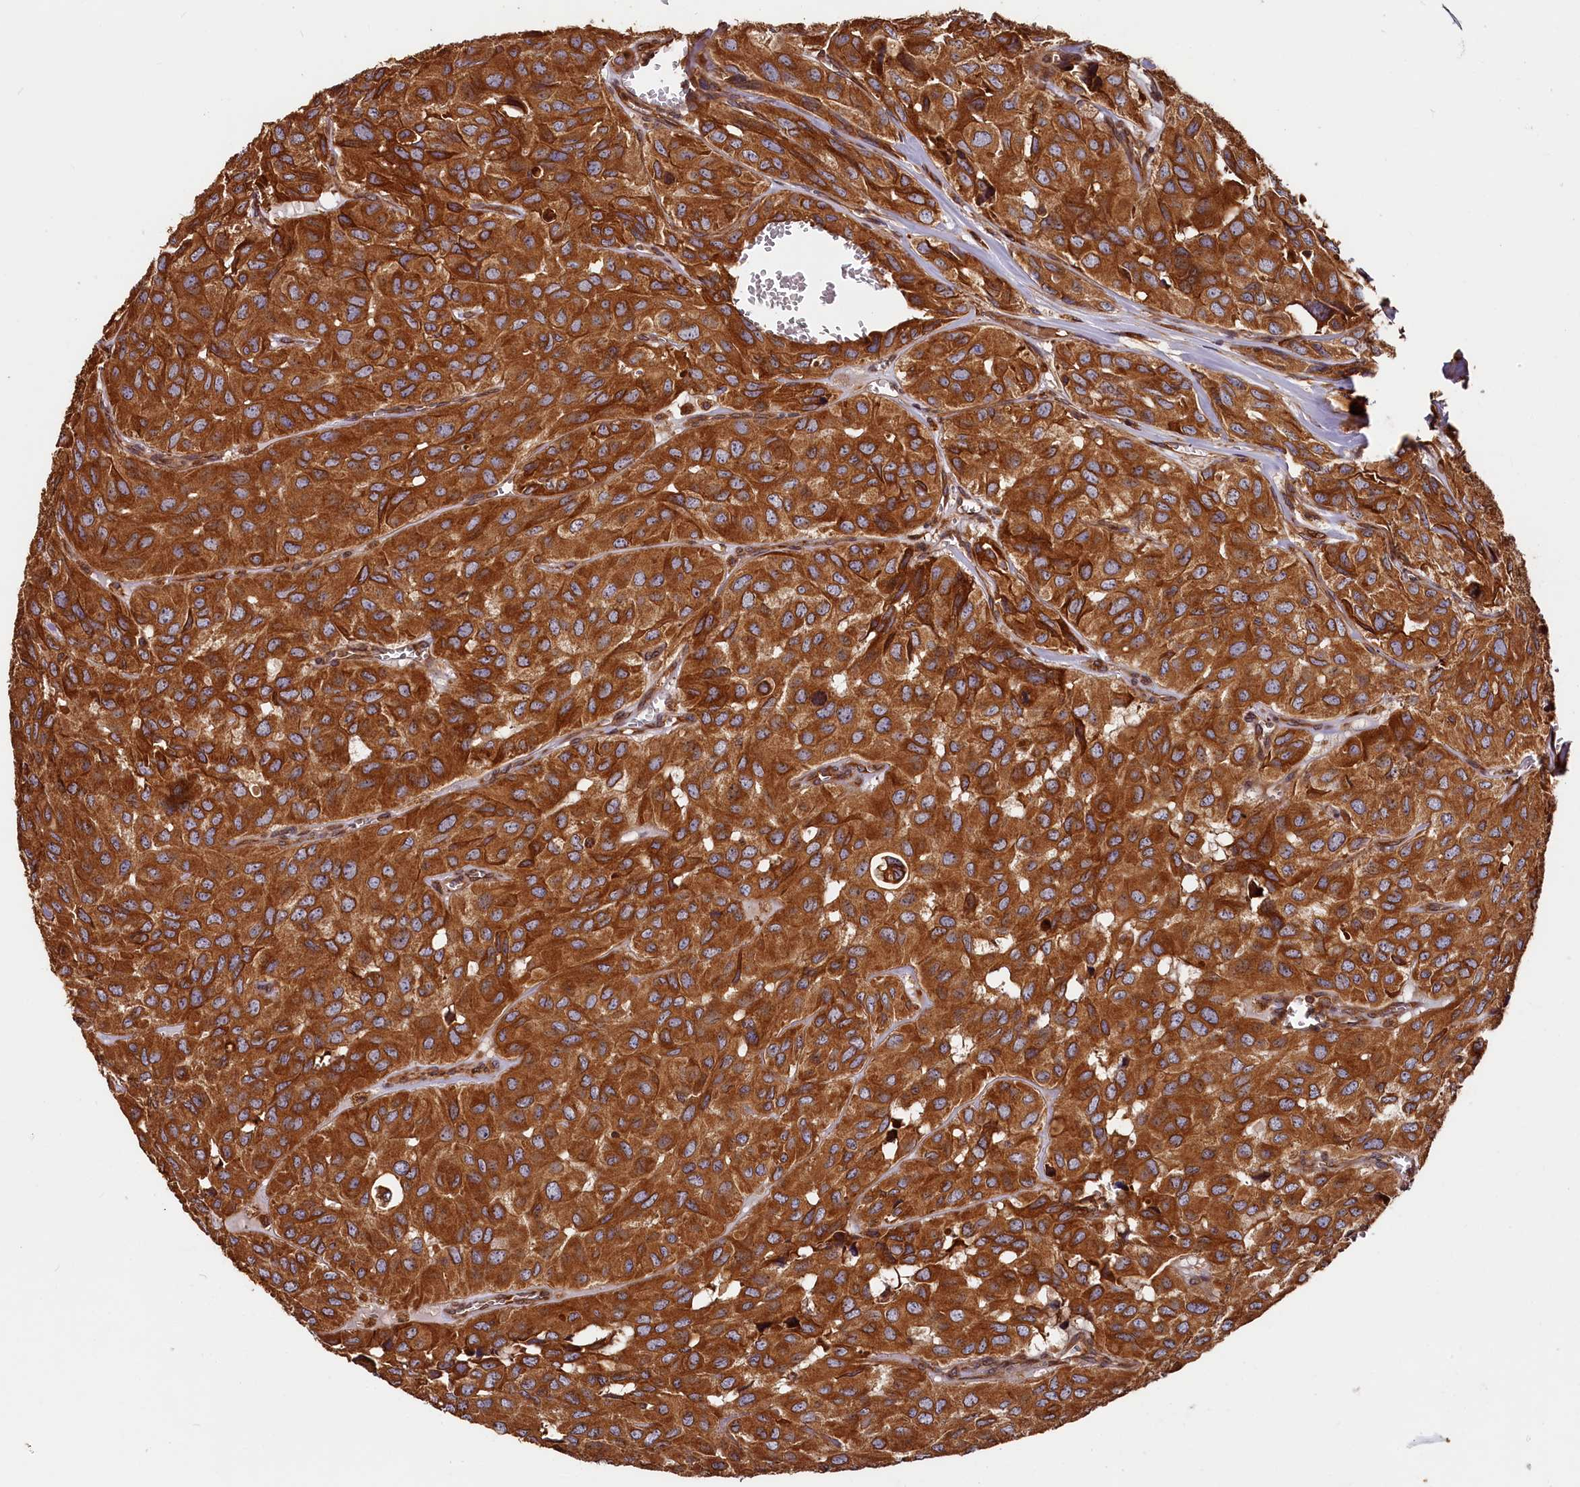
{"staining": {"intensity": "strong", "quantity": ">75%", "location": "cytoplasmic/membranous"}, "tissue": "head and neck cancer", "cell_type": "Tumor cells", "image_type": "cancer", "snomed": [{"axis": "morphology", "description": "Adenocarcinoma, NOS"}, {"axis": "topography", "description": "Salivary gland, NOS"}, {"axis": "topography", "description": "Head-Neck"}], "caption": "Human head and neck cancer stained with a brown dye exhibits strong cytoplasmic/membranous positive staining in about >75% of tumor cells.", "gene": "HMOX2", "patient": {"sex": "female", "age": 76}}